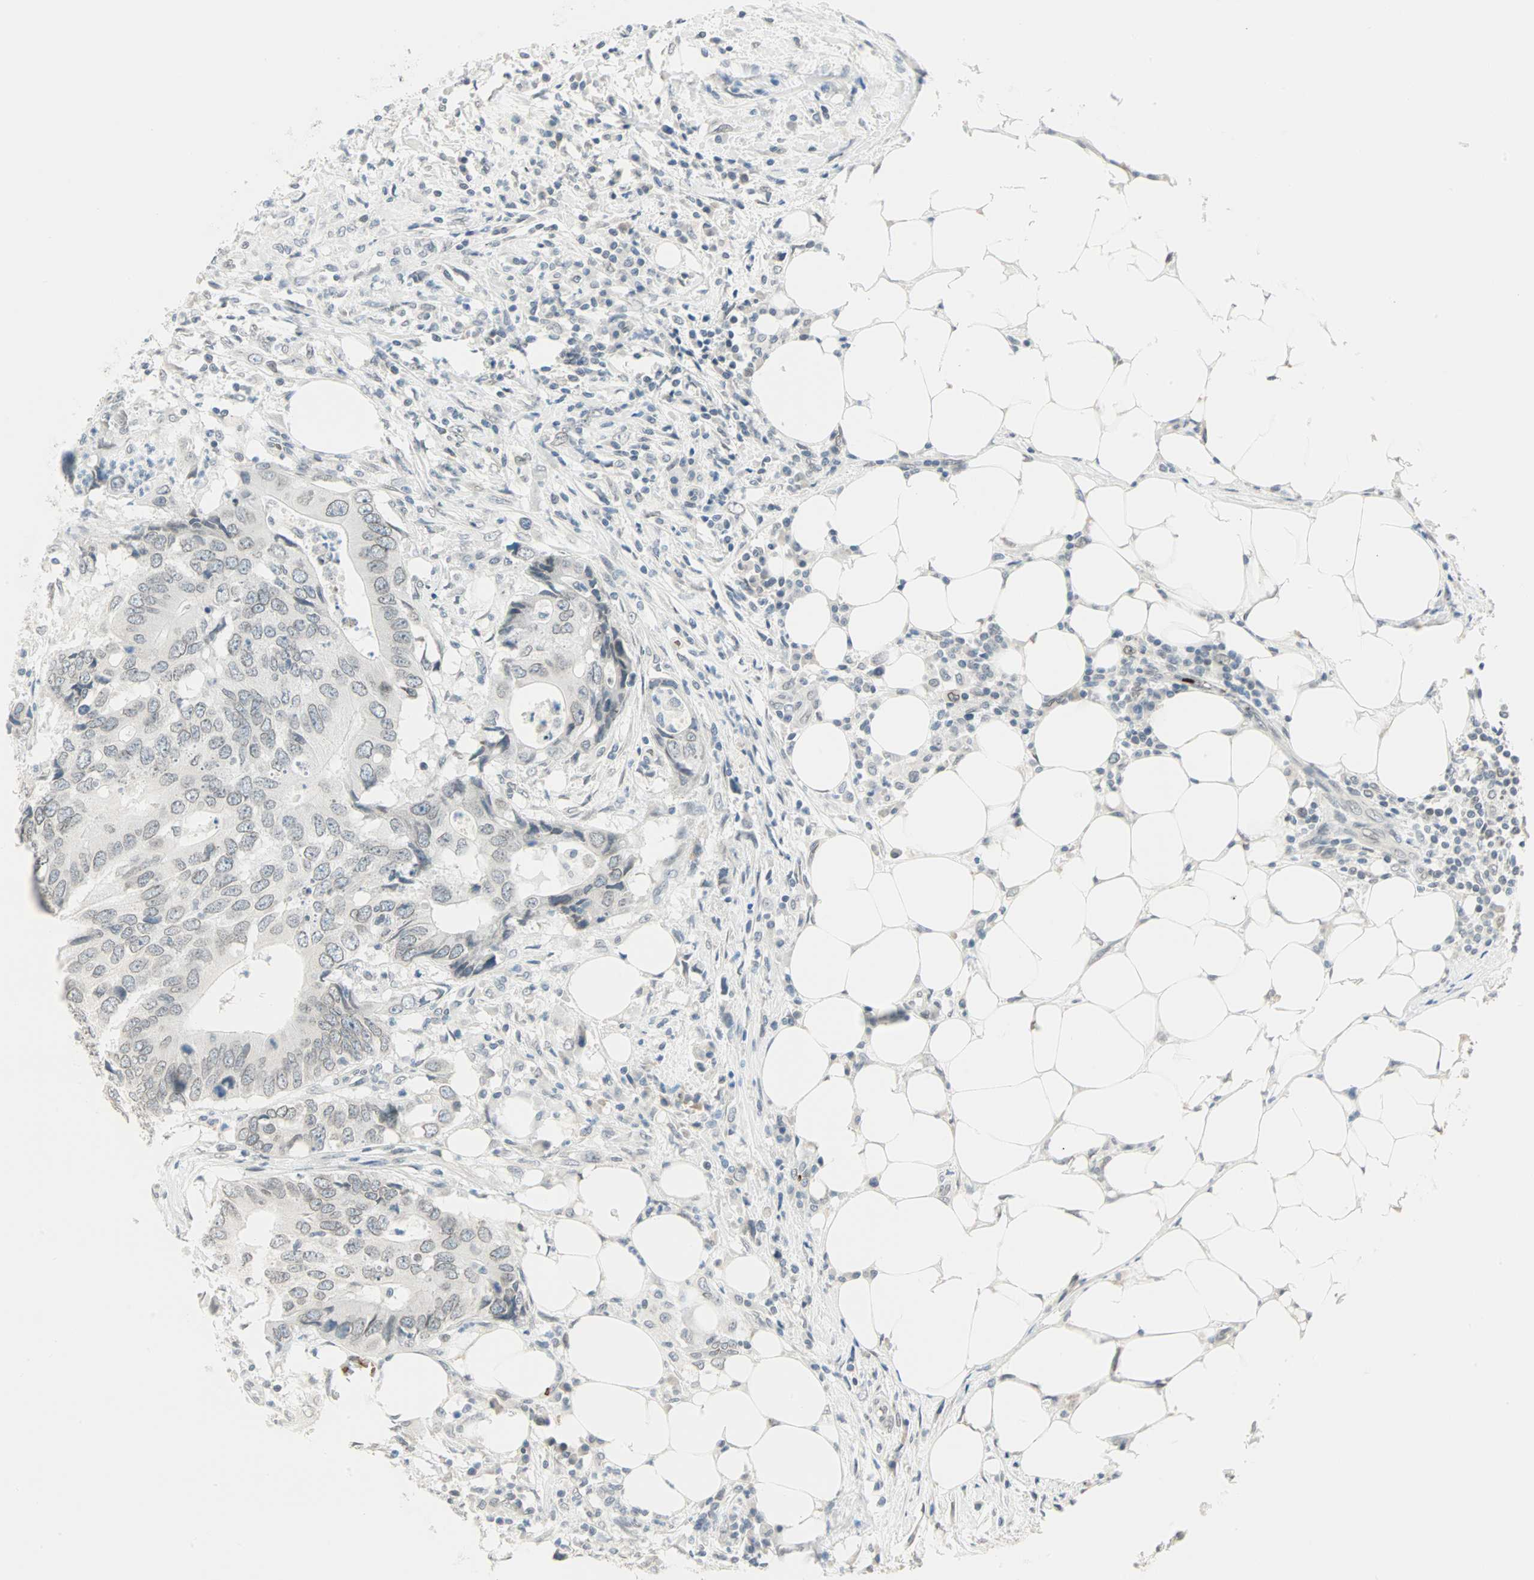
{"staining": {"intensity": "negative", "quantity": "none", "location": "none"}, "tissue": "colorectal cancer", "cell_type": "Tumor cells", "image_type": "cancer", "snomed": [{"axis": "morphology", "description": "Adenocarcinoma, NOS"}, {"axis": "topography", "description": "Colon"}], "caption": "This is a histopathology image of IHC staining of colorectal cancer (adenocarcinoma), which shows no expression in tumor cells.", "gene": "BCAN", "patient": {"sex": "male", "age": 71}}